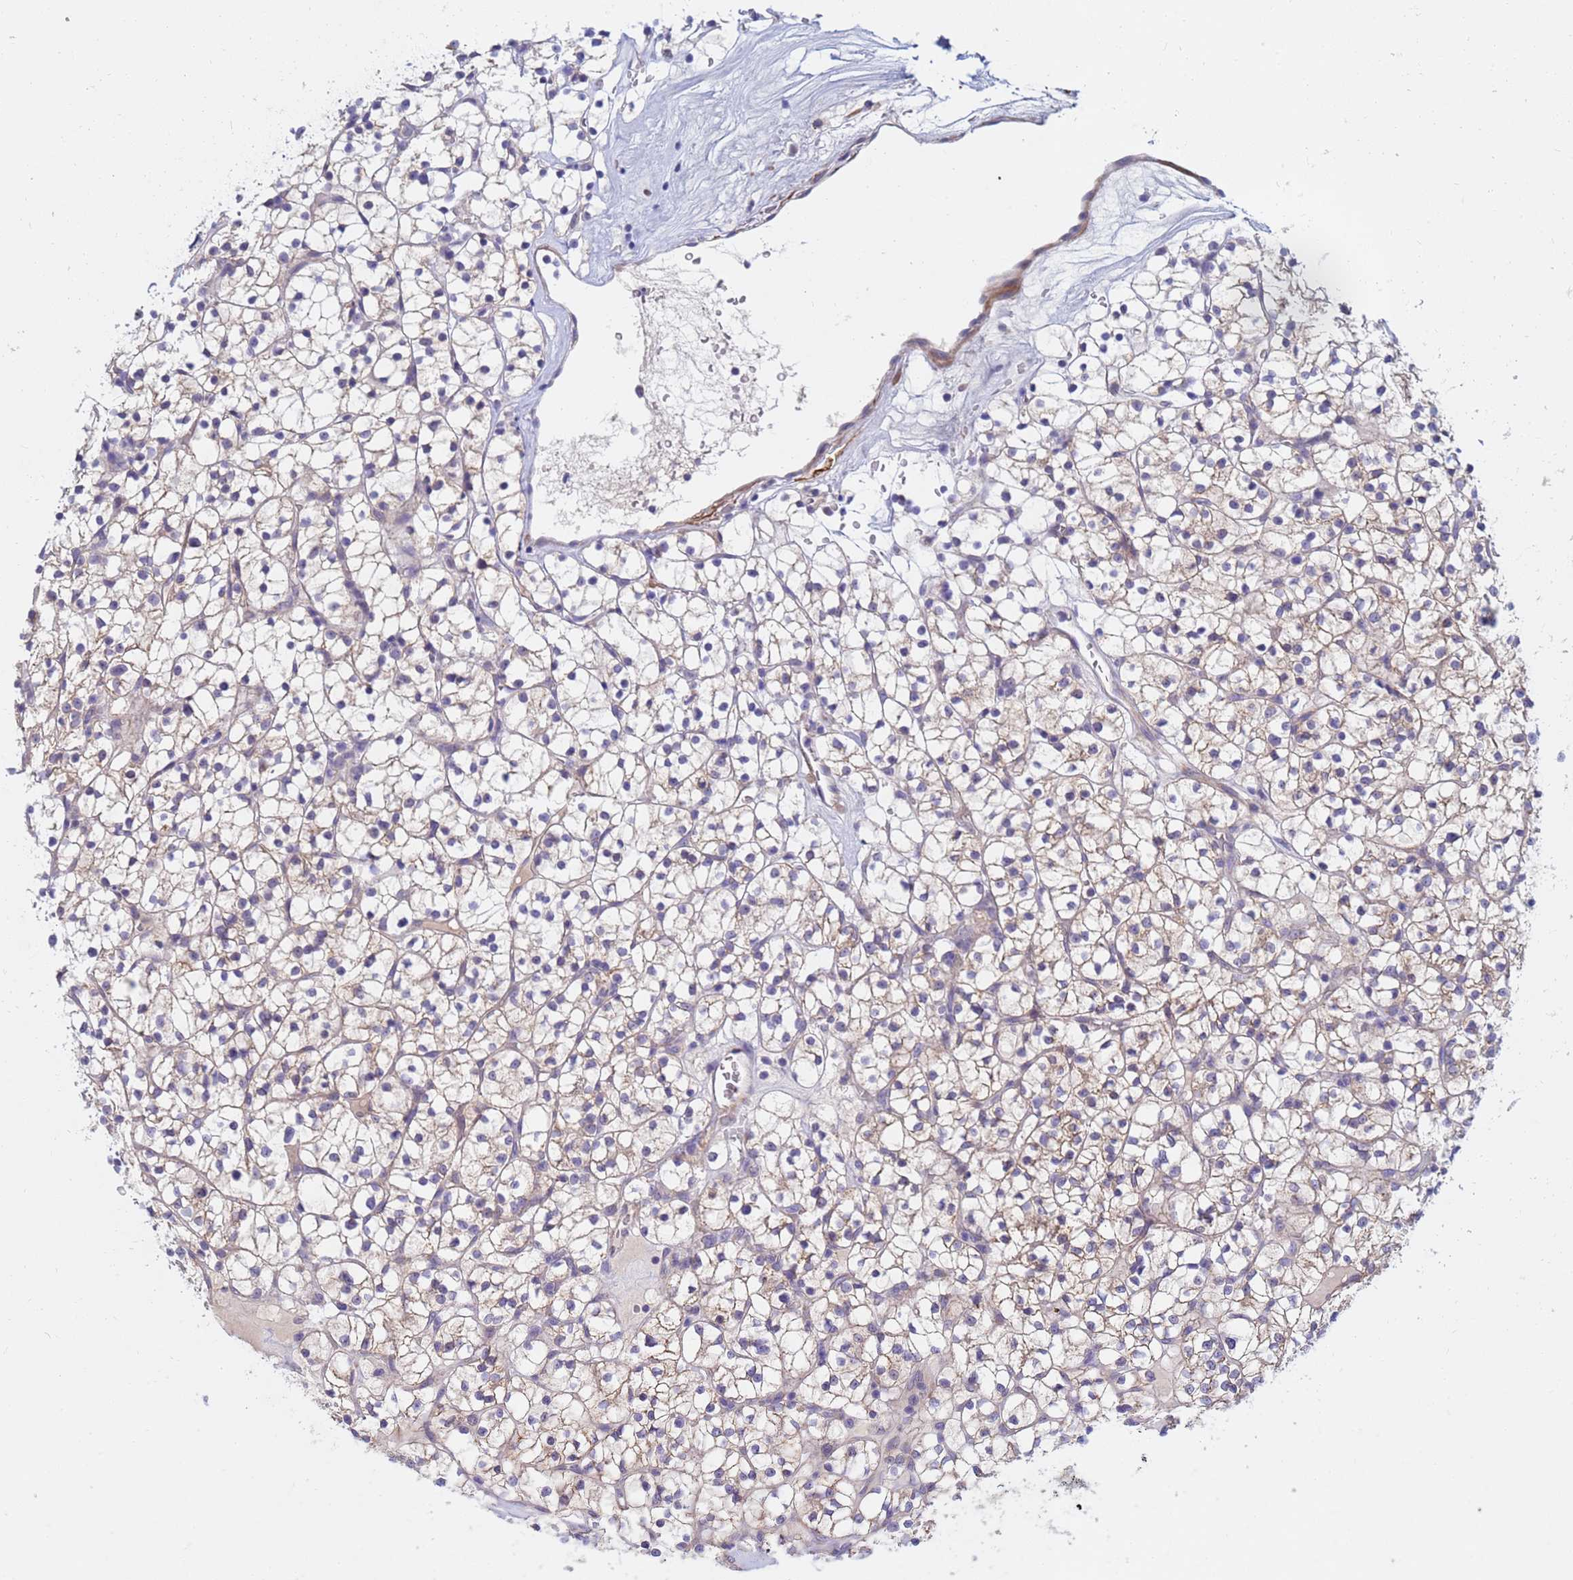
{"staining": {"intensity": "weak", "quantity": ">75%", "location": "cytoplasmic/membranous"}, "tissue": "renal cancer", "cell_type": "Tumor cells", "image_type": "cancer", "snomed": [{"axis": "morphology", "description": "Adenocarcinoma, NOS"}, {"axis": "topography", "description": "Kidney"}], "caption": "This image displays immunohistochemistry (IHC) staining of renal cancer (adenocarcinoma), with low weak cytoplasmic/membranous expression in approximately >75% of tumor cells.", "gene": "SDR39U1", "patient": {"sex": "female", "age": 64}}